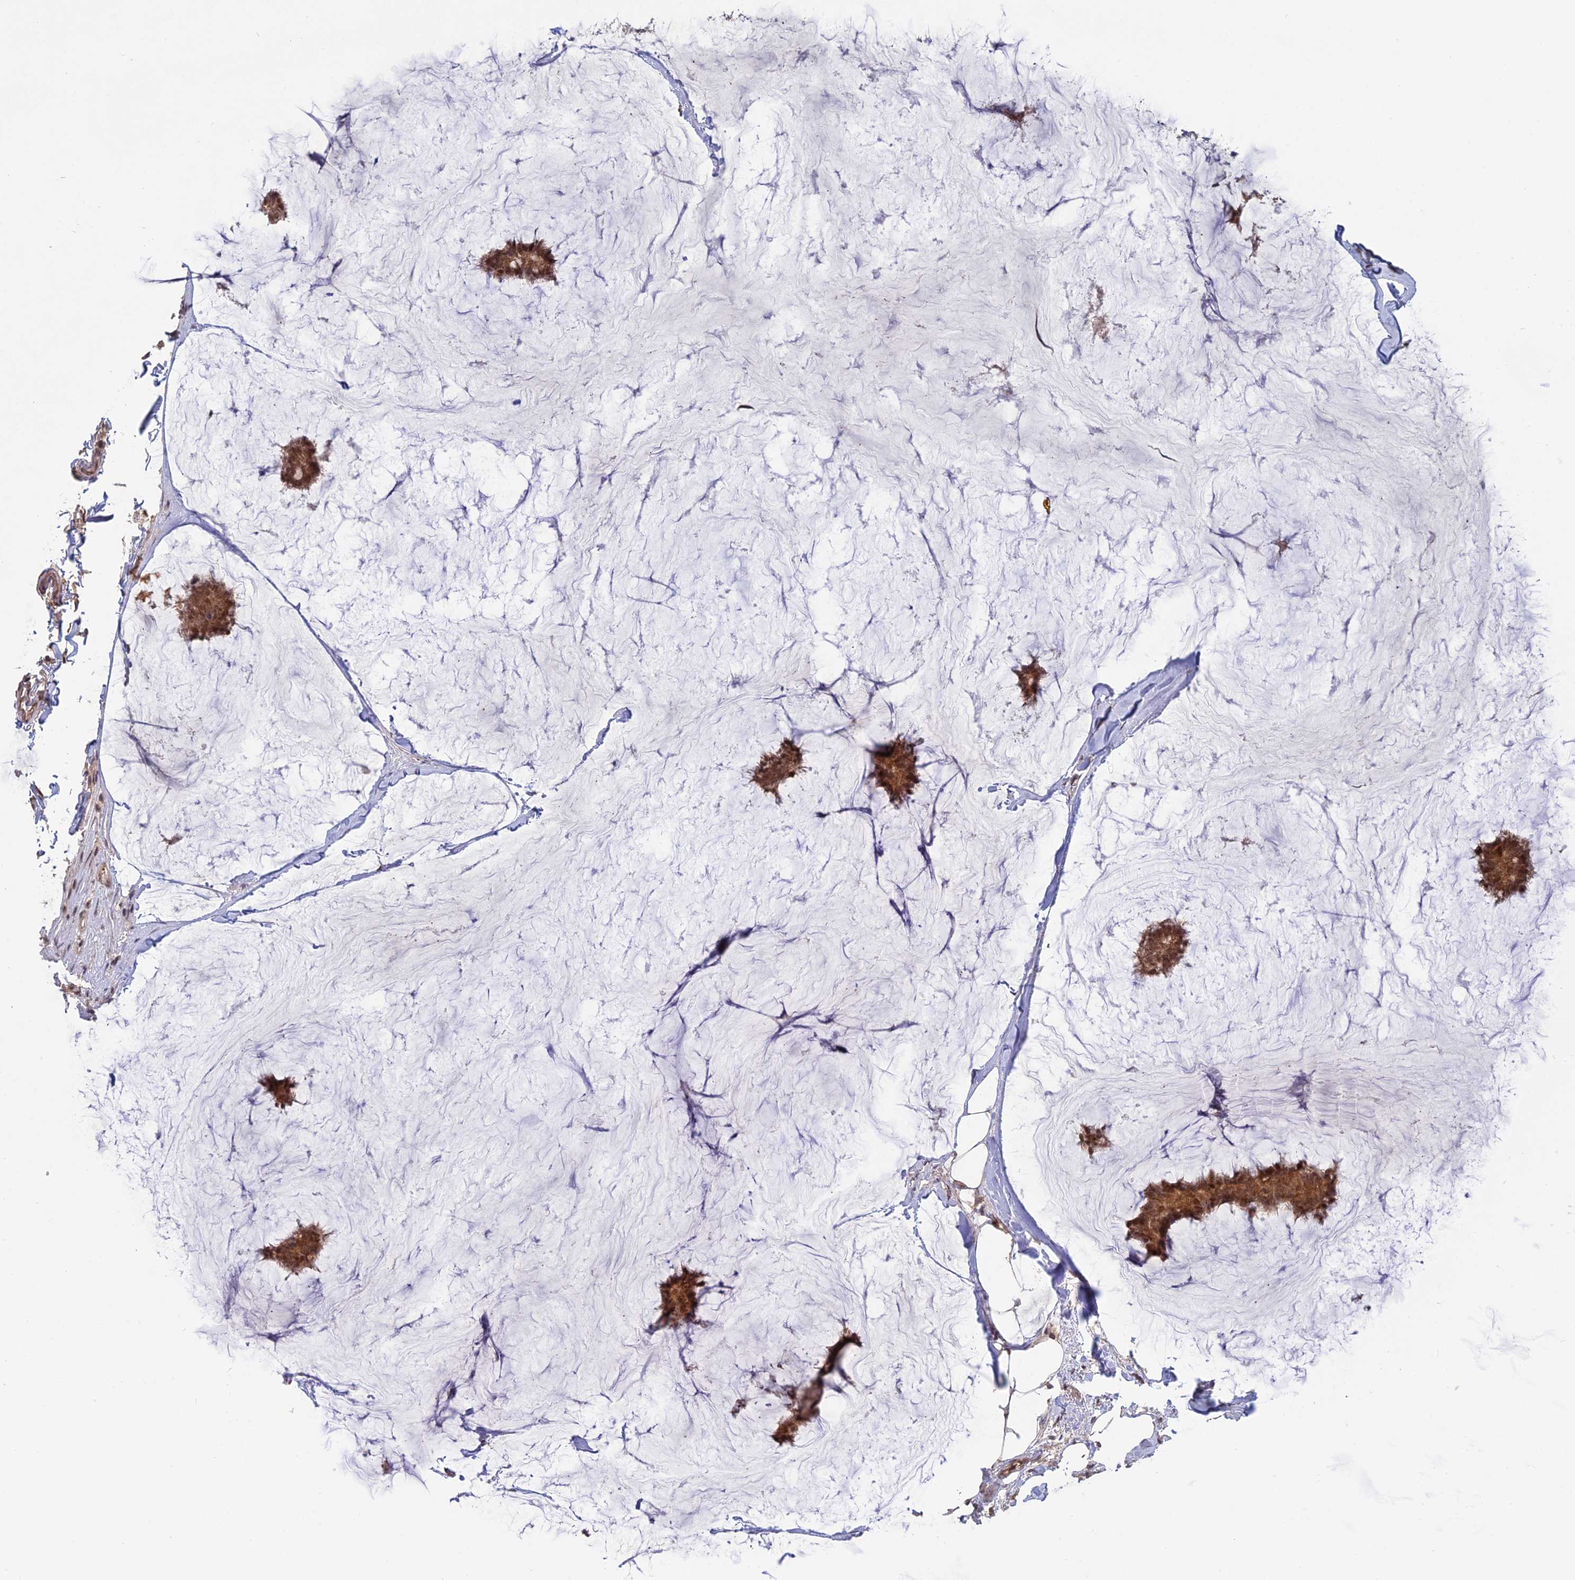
{"staining": {"intensity": "moderate", "quantity": ">75%", "location": "cytoplasmic/membranous,nuclear"}, "tissue": "breast cancer", "cell_type": "Tumor cells", "image_type": "cancer", "snomed": [{"axis": "morphology", "description": "Duct carcinoma"}, {"axis": "topography", "description": "Breast"}], "caption": "Immunohistochemical staining of breast cancer displays moderate cytoplasmic/membranous and nuclear protein positivity in approximately >75% of tumor cells. The protein is stained brown, and the nuclei are stained in blue (DAB IHC with brightfield microscopy, high magnification).", "gene": "PKIG", "patient": {"sex": "female", "age": 93}}